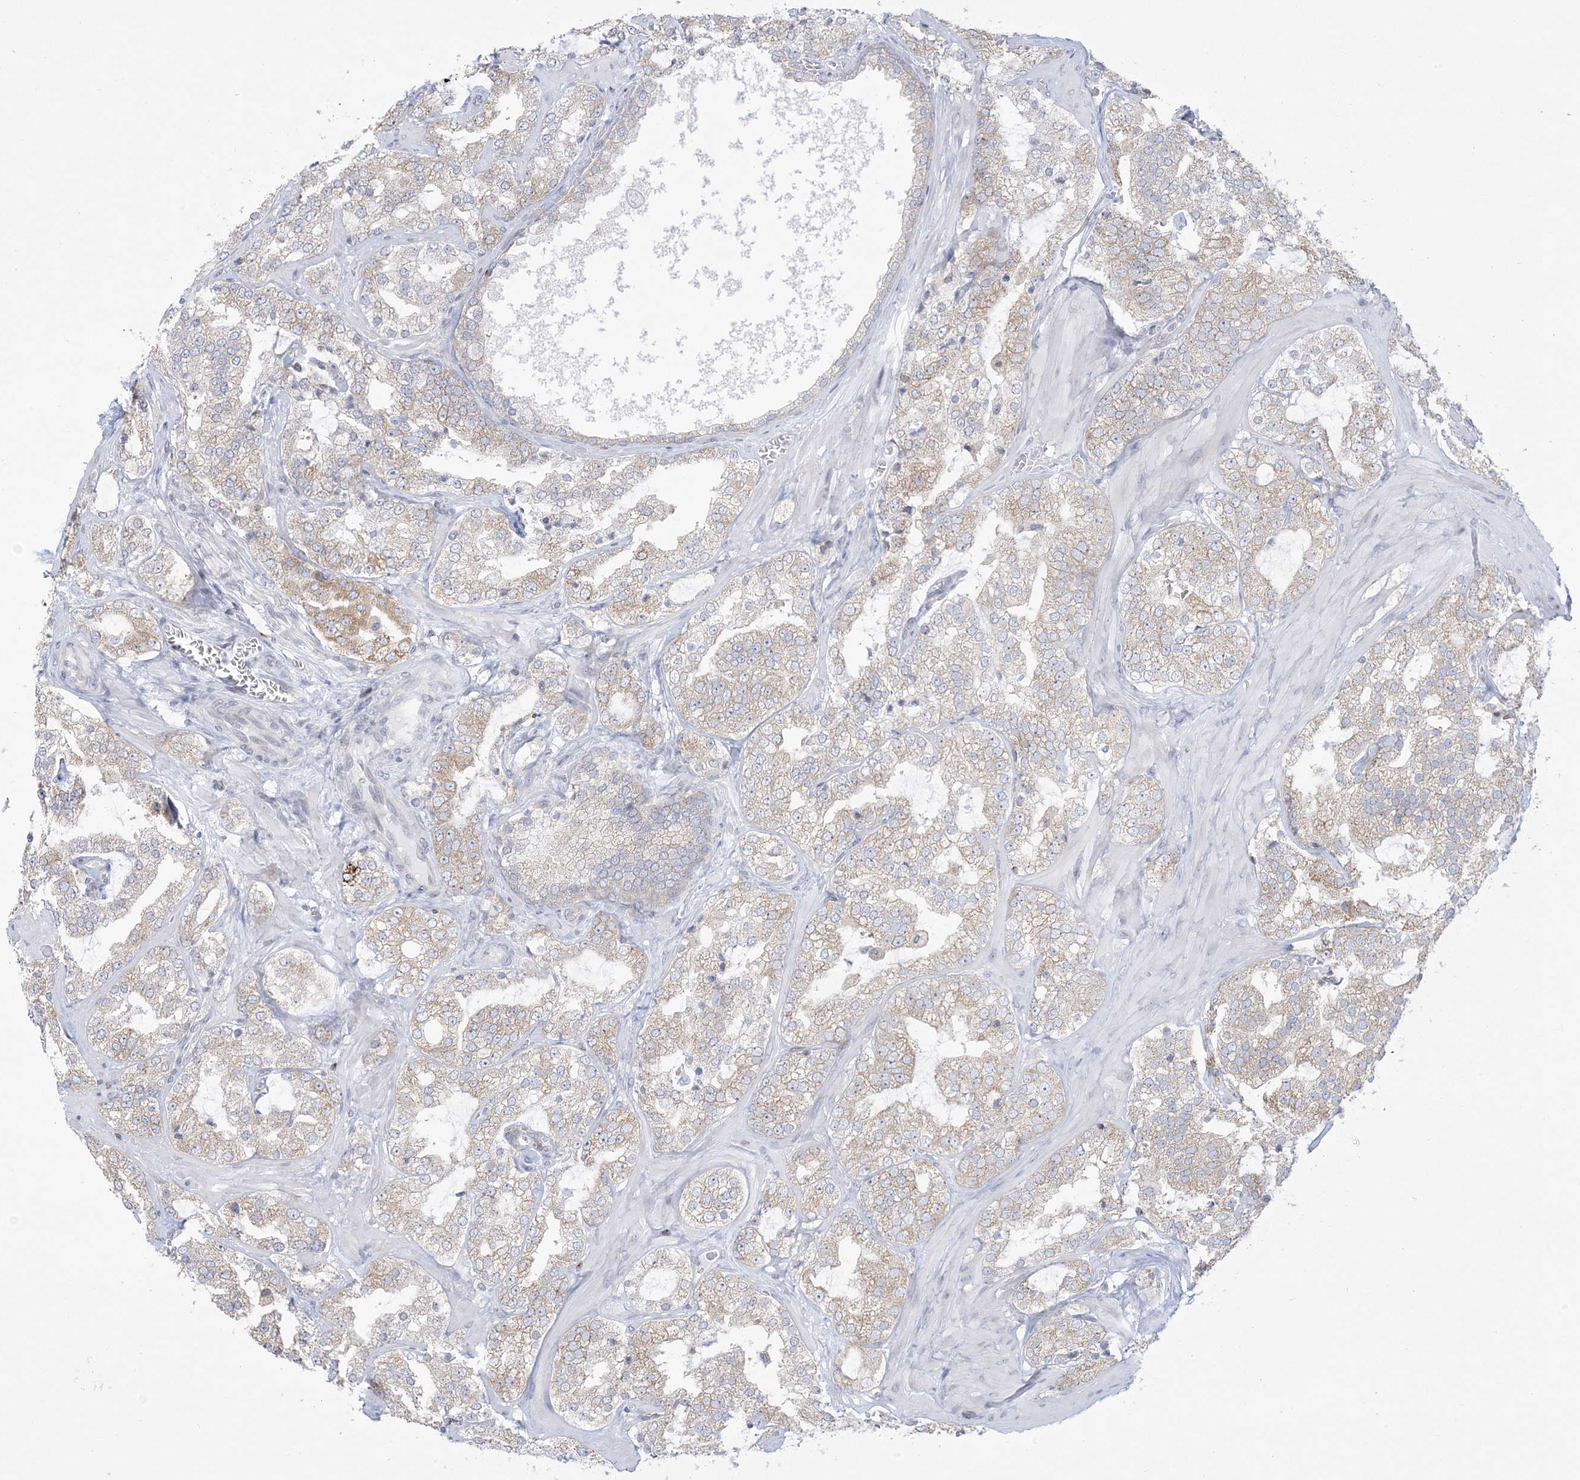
{"staining": {"intensity": "weak", "quantity": "25%-75%", "location": "cytoplasmic/membranous"}, "tissue": "prostate cancer", "cell_type": "Tumor cells", "image_type": "cancer", "snomed": [{"axis": "morphology", "description": "Adenocarcinoma, High grade"}, {"axis": "topography", "description": "Prostate"}], "caption": "Prostate high-grade adenocarcinoma stained with a protein marker exhibits weak staining in tumor cells.", "gene": "SLAMF9", "patient": {"sex": "male", "age": 64}}